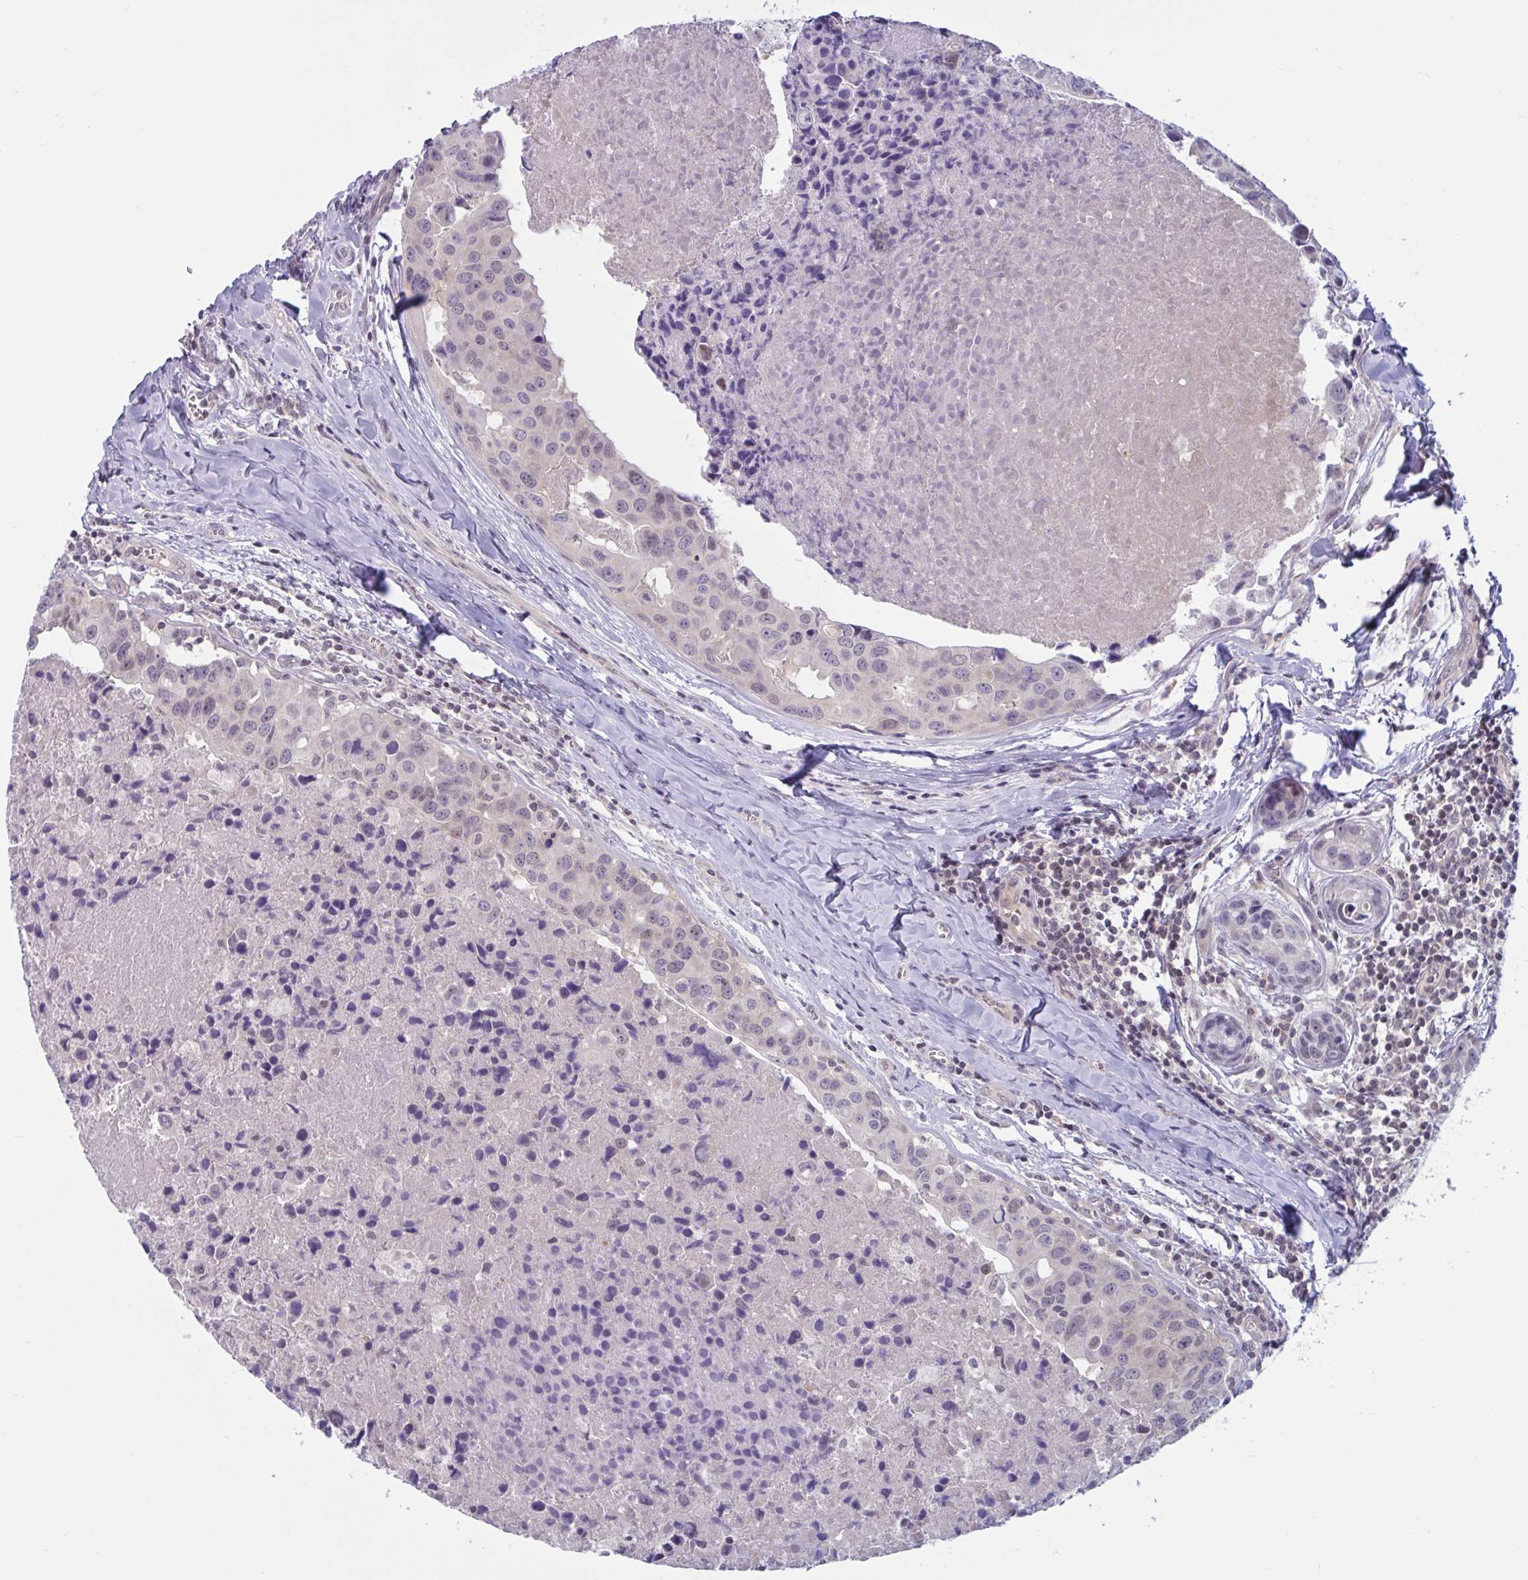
{"staining": {"intensity": "weak", "quantity": "25%-75%", "location": "nuclear"}, "tissue": "breast cancer", "cell_type": "Tumor cells", "image_type": "cancer", "snomed": [{"axis": "morphology", "description": "Duct carcinoma"}, {"axis": "topography", "description": "Breast"}], "caption": "The image exhibits immunohistochemical staining of breast cancer. There is weak nuclear positivity is seen in about 25%-75% of tumor cells.", "gene": "TSN", "patient": {"sex": "female", "age": 24}}